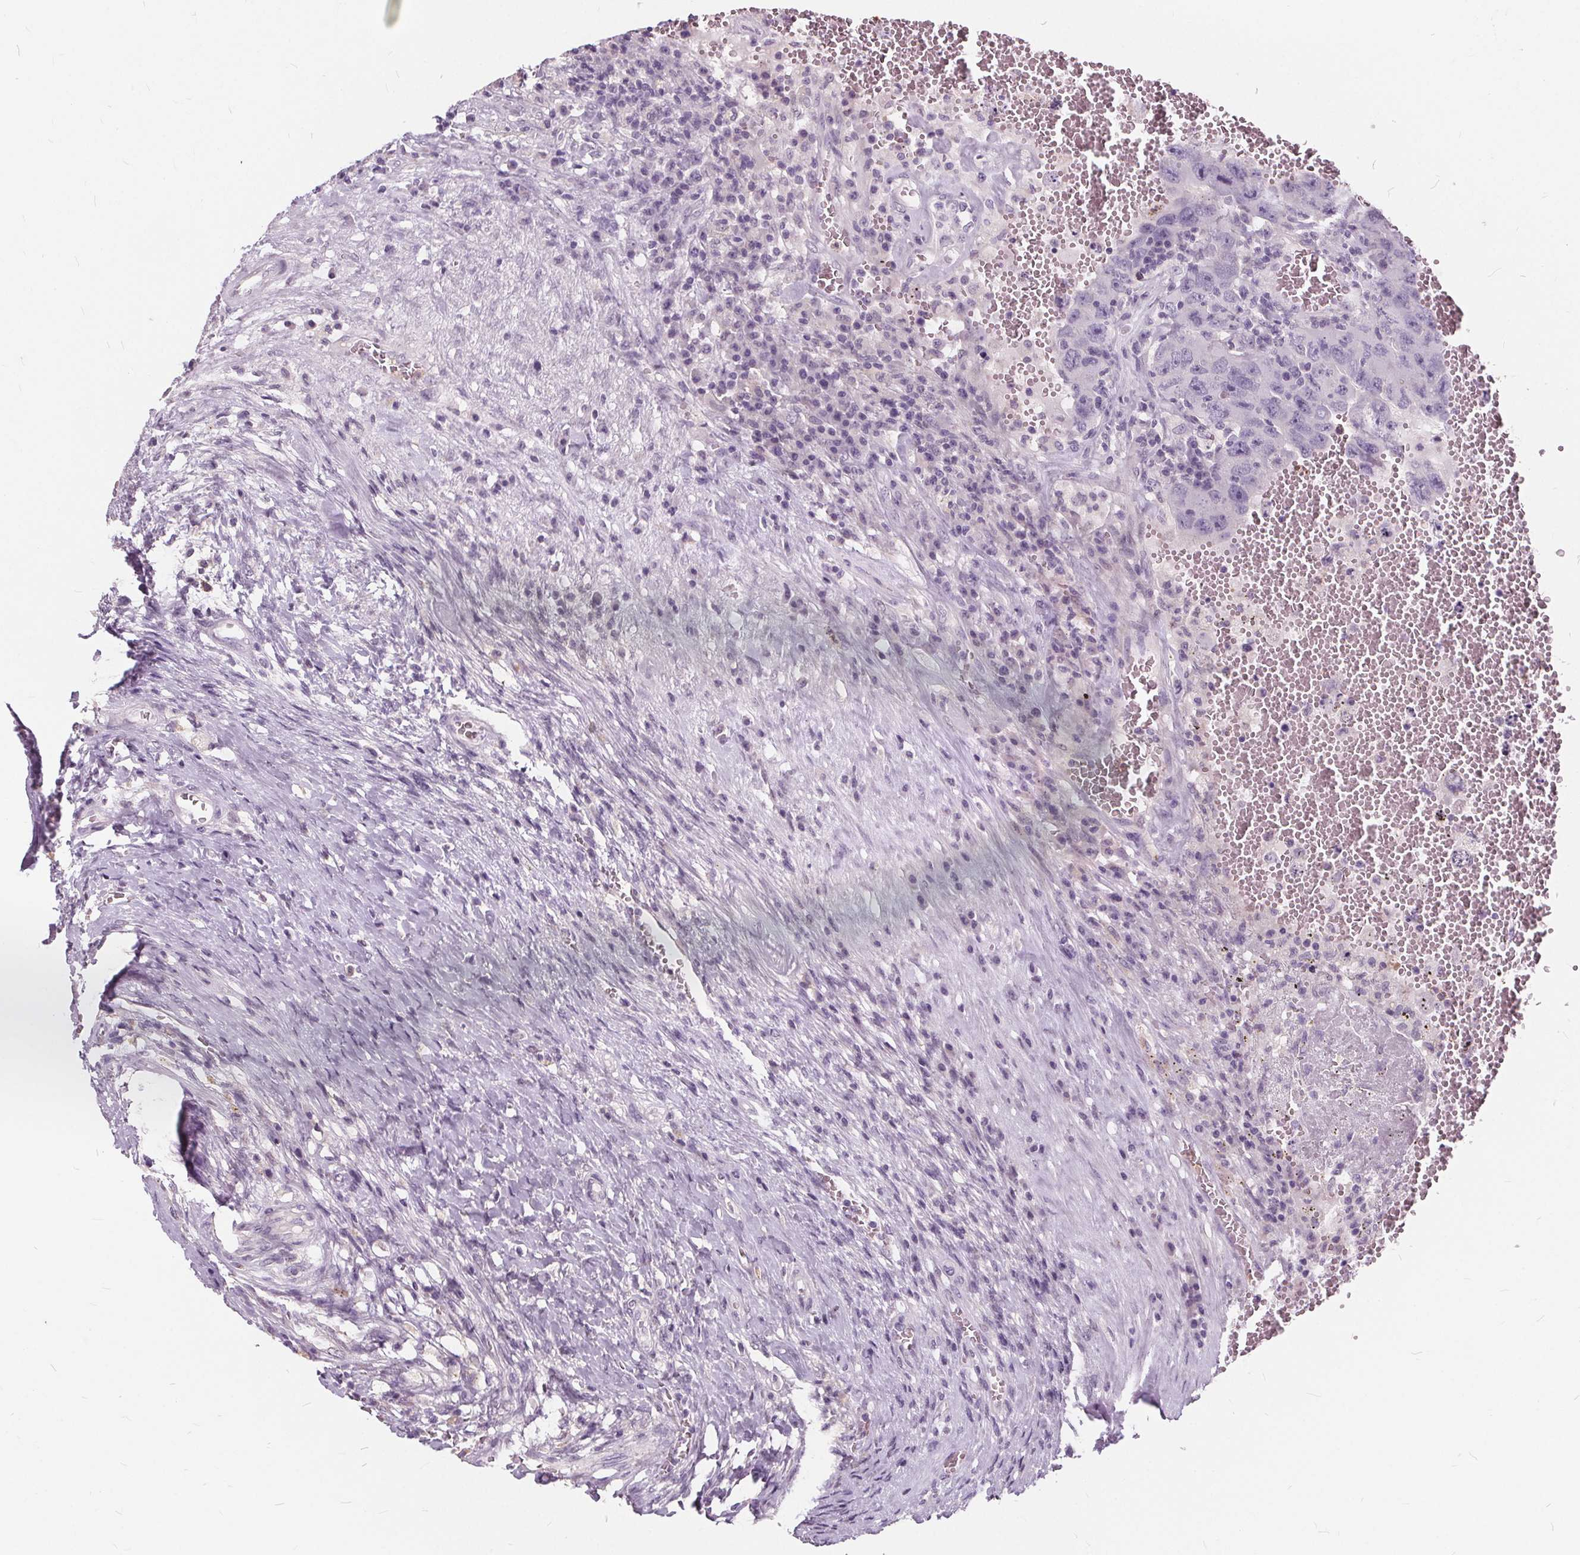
{"staining": {"intensity": "negative", "quantity": "none", "location": "none"}, "tissue": "testis cancer", "cell_type": "Tumor cells", "image_type": "cancer", "snomed": [{"axis": "morphology", "description": "Carcinoma, Embryonal, NOS"}, {"axis": "topography", "description": "Testis"}], "caption": "Protein analysis of testis embryonal carcinoma displays no significant staining in tumor cells.", "gene": "HAAO", "patient": {"sex": "male", "age": 26}}